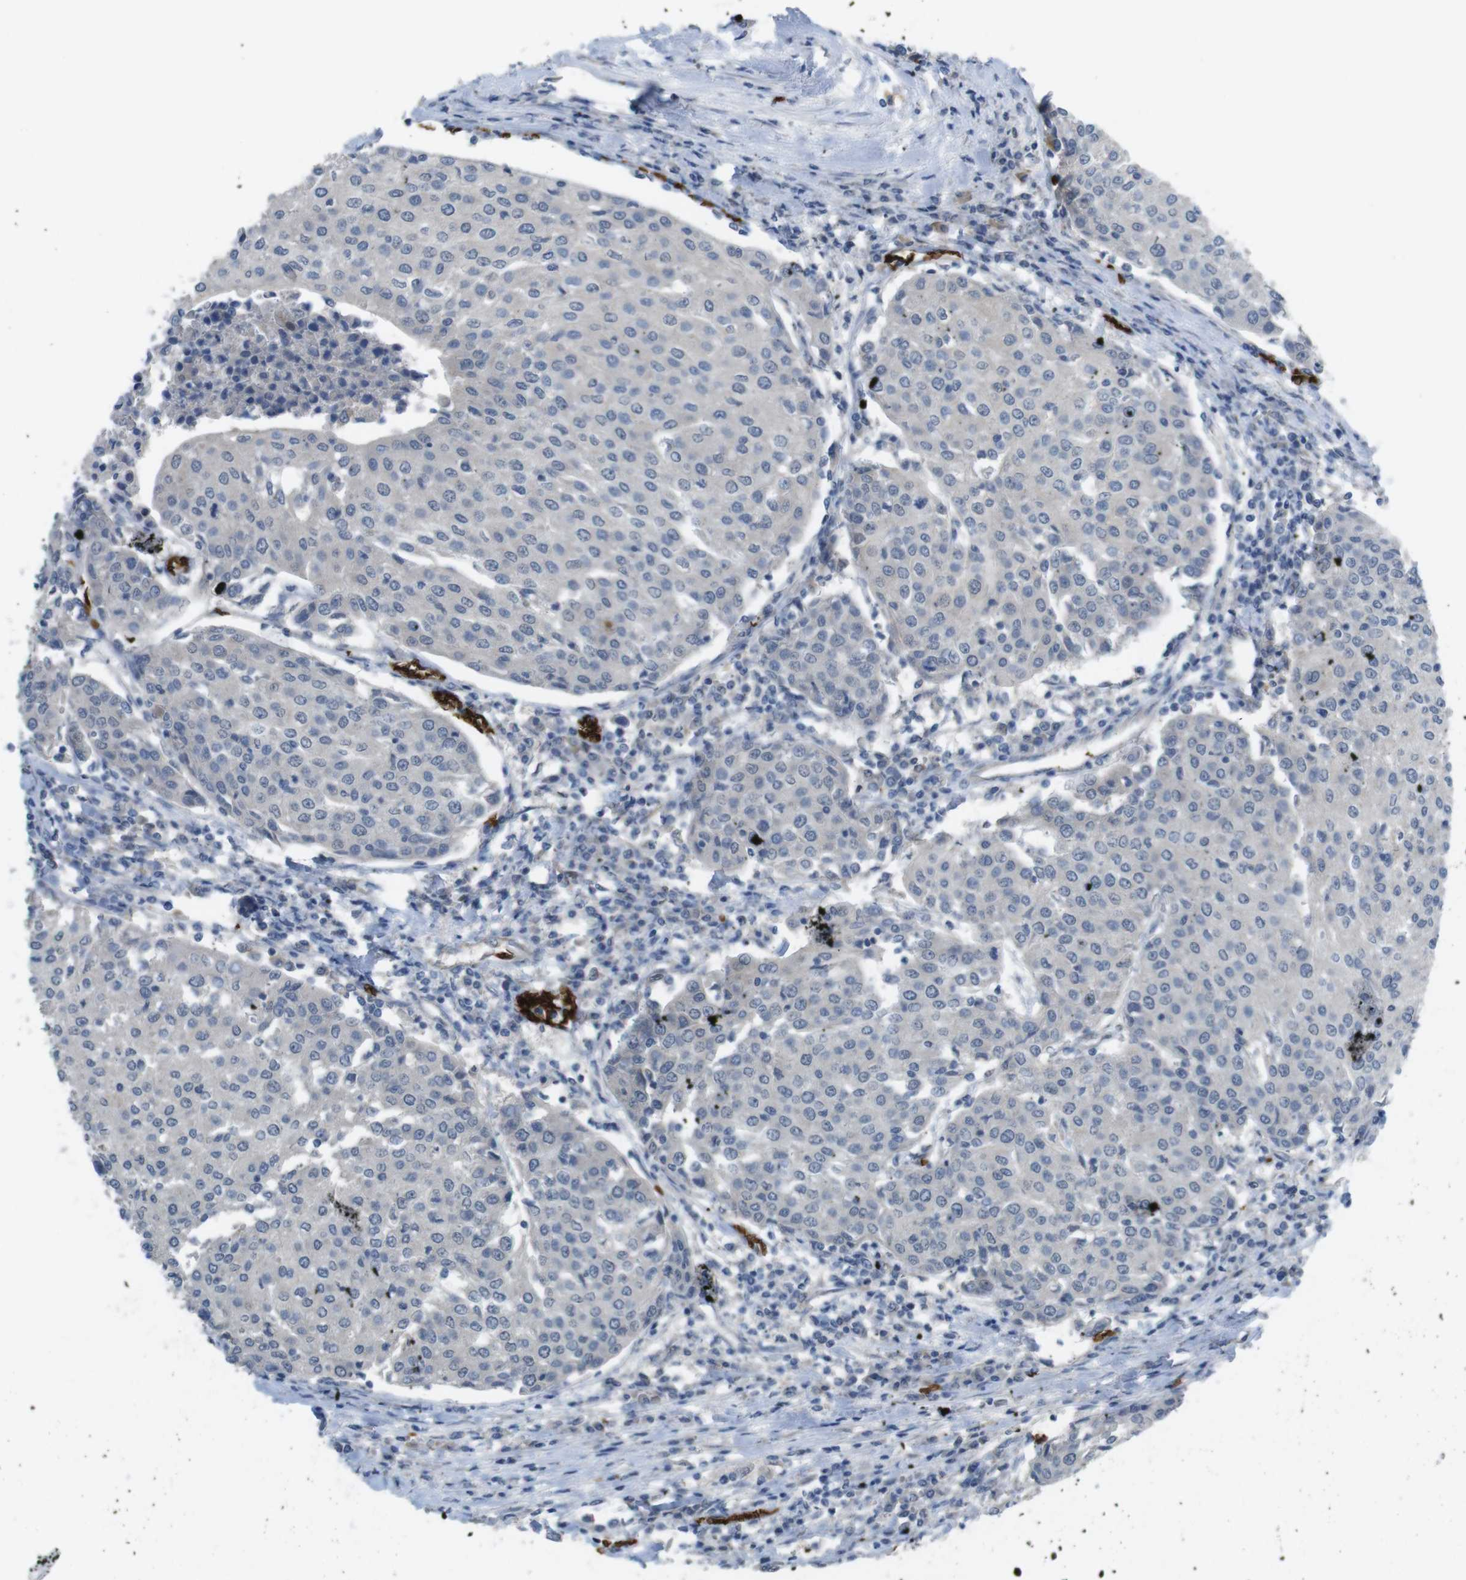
{"staining": {"intensity": "negative", "quantity": "none", "location": "none"}, "tissue": "urothelial cancer", "cell_type": "Tumor cells", "image_type": "cancer", "snomed": [{"axis": "morphology", "description": "Urothelial carcinoma, High grade"}, {"axis": "topography", "description": "Urinary bladder"}], "caption": "The immunohistochemistry image has no significant expression in tumor cells of high-grade urothelial carcinoma tissue.", "gene": "GYPA", "patient": {"sex": "female", "age": 85}}